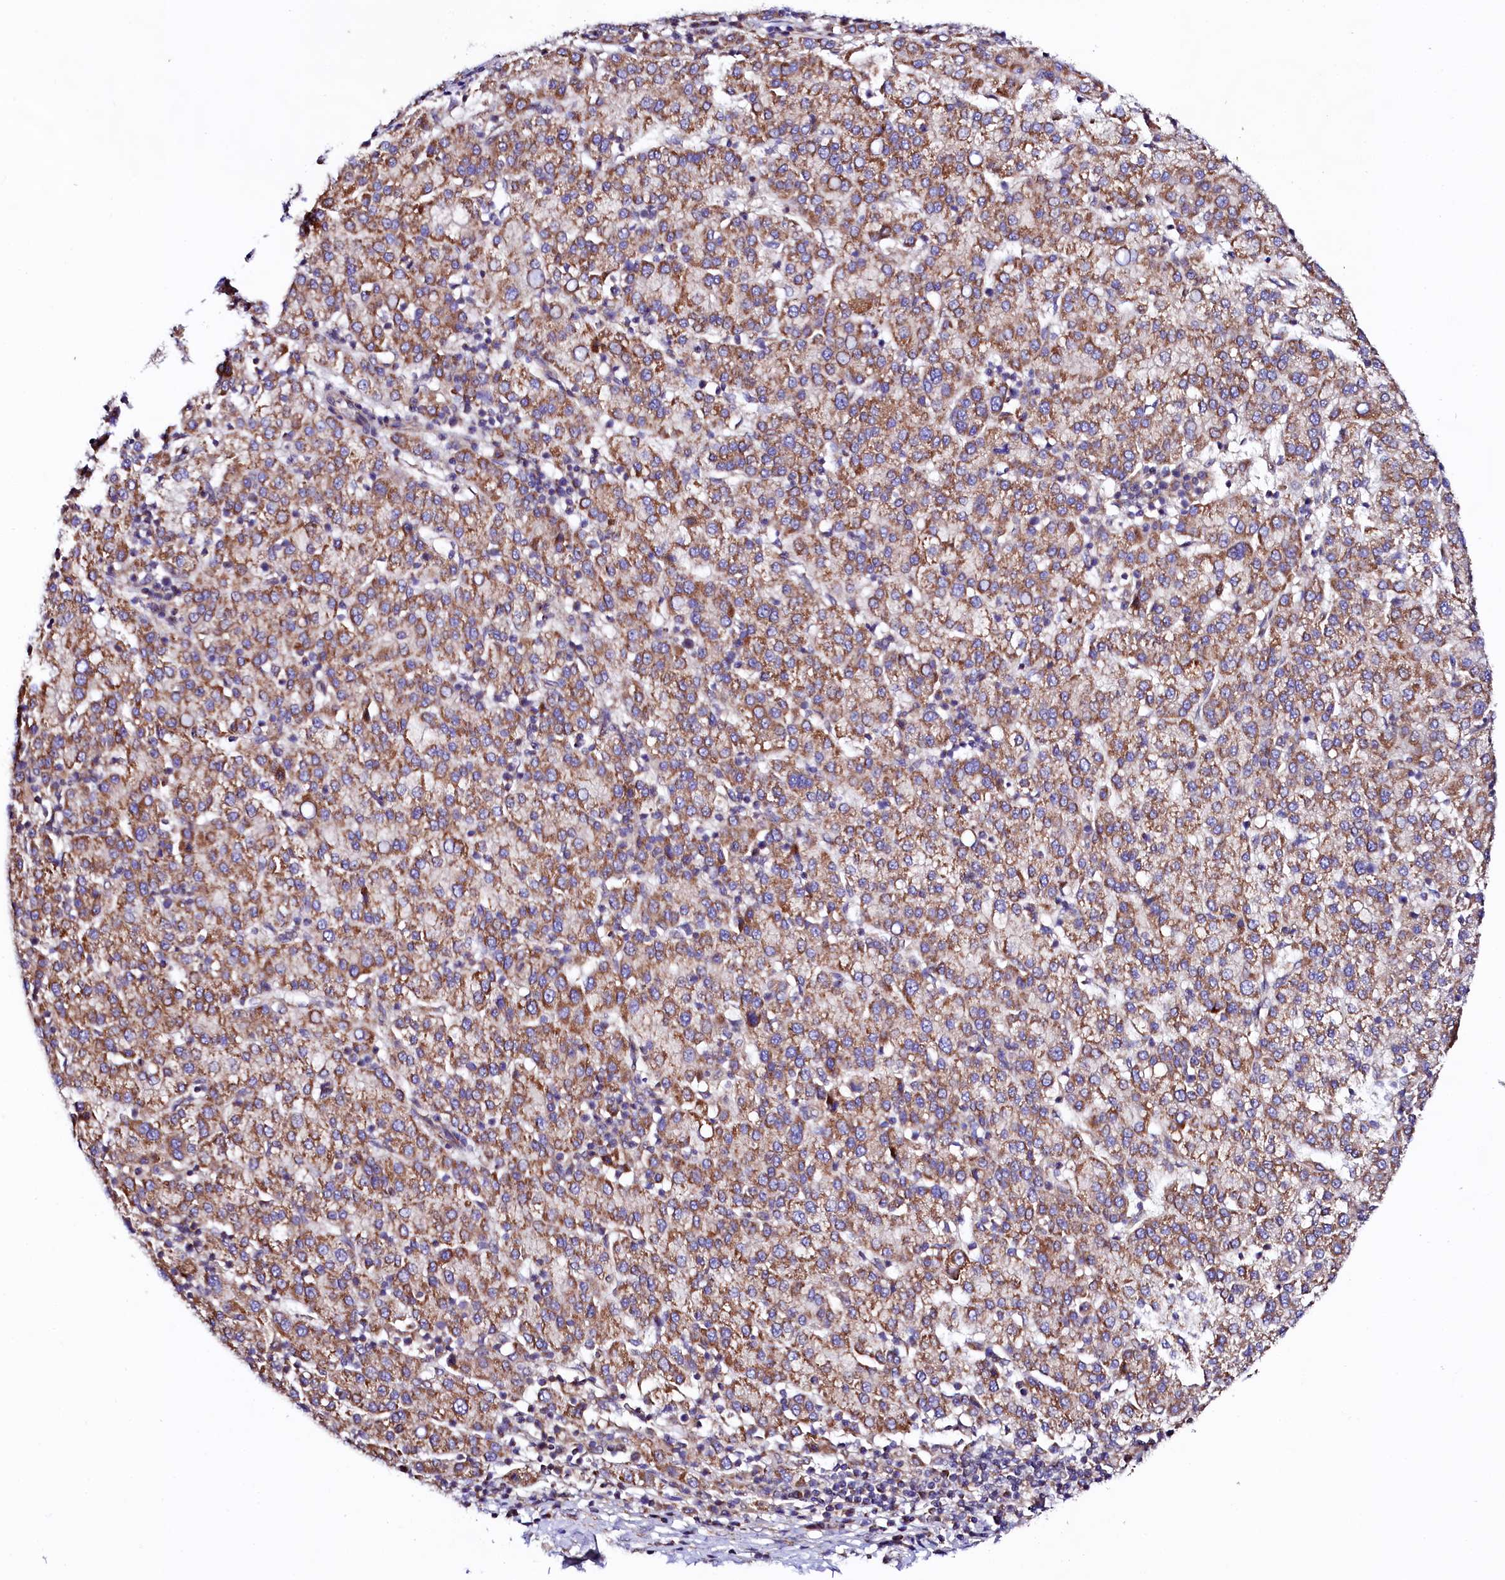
{"staining": {"intensity": "moderate", "quantity": ">75%", "location": "cytoplasmic/membranous"}, "tissue": "liver cancer", "cell_type": "Tumor cells", "image_type": "cancer", "snomed": [{"axis": "morphology", "description": "Carcinoma, Hepatocellular, NOS"}, {"axis": "topography", "description": "Liver"}], "caption": "The photomicrograph exhibits a brown stain indicating the presence of a protein in the cytoplasmic/membranous of tumor cells in hepatocellular carcinoma (liver). Nuclei are stained in blue.", "gene": "UBE3C", "patient": {"sex": "female", "age": 58}}